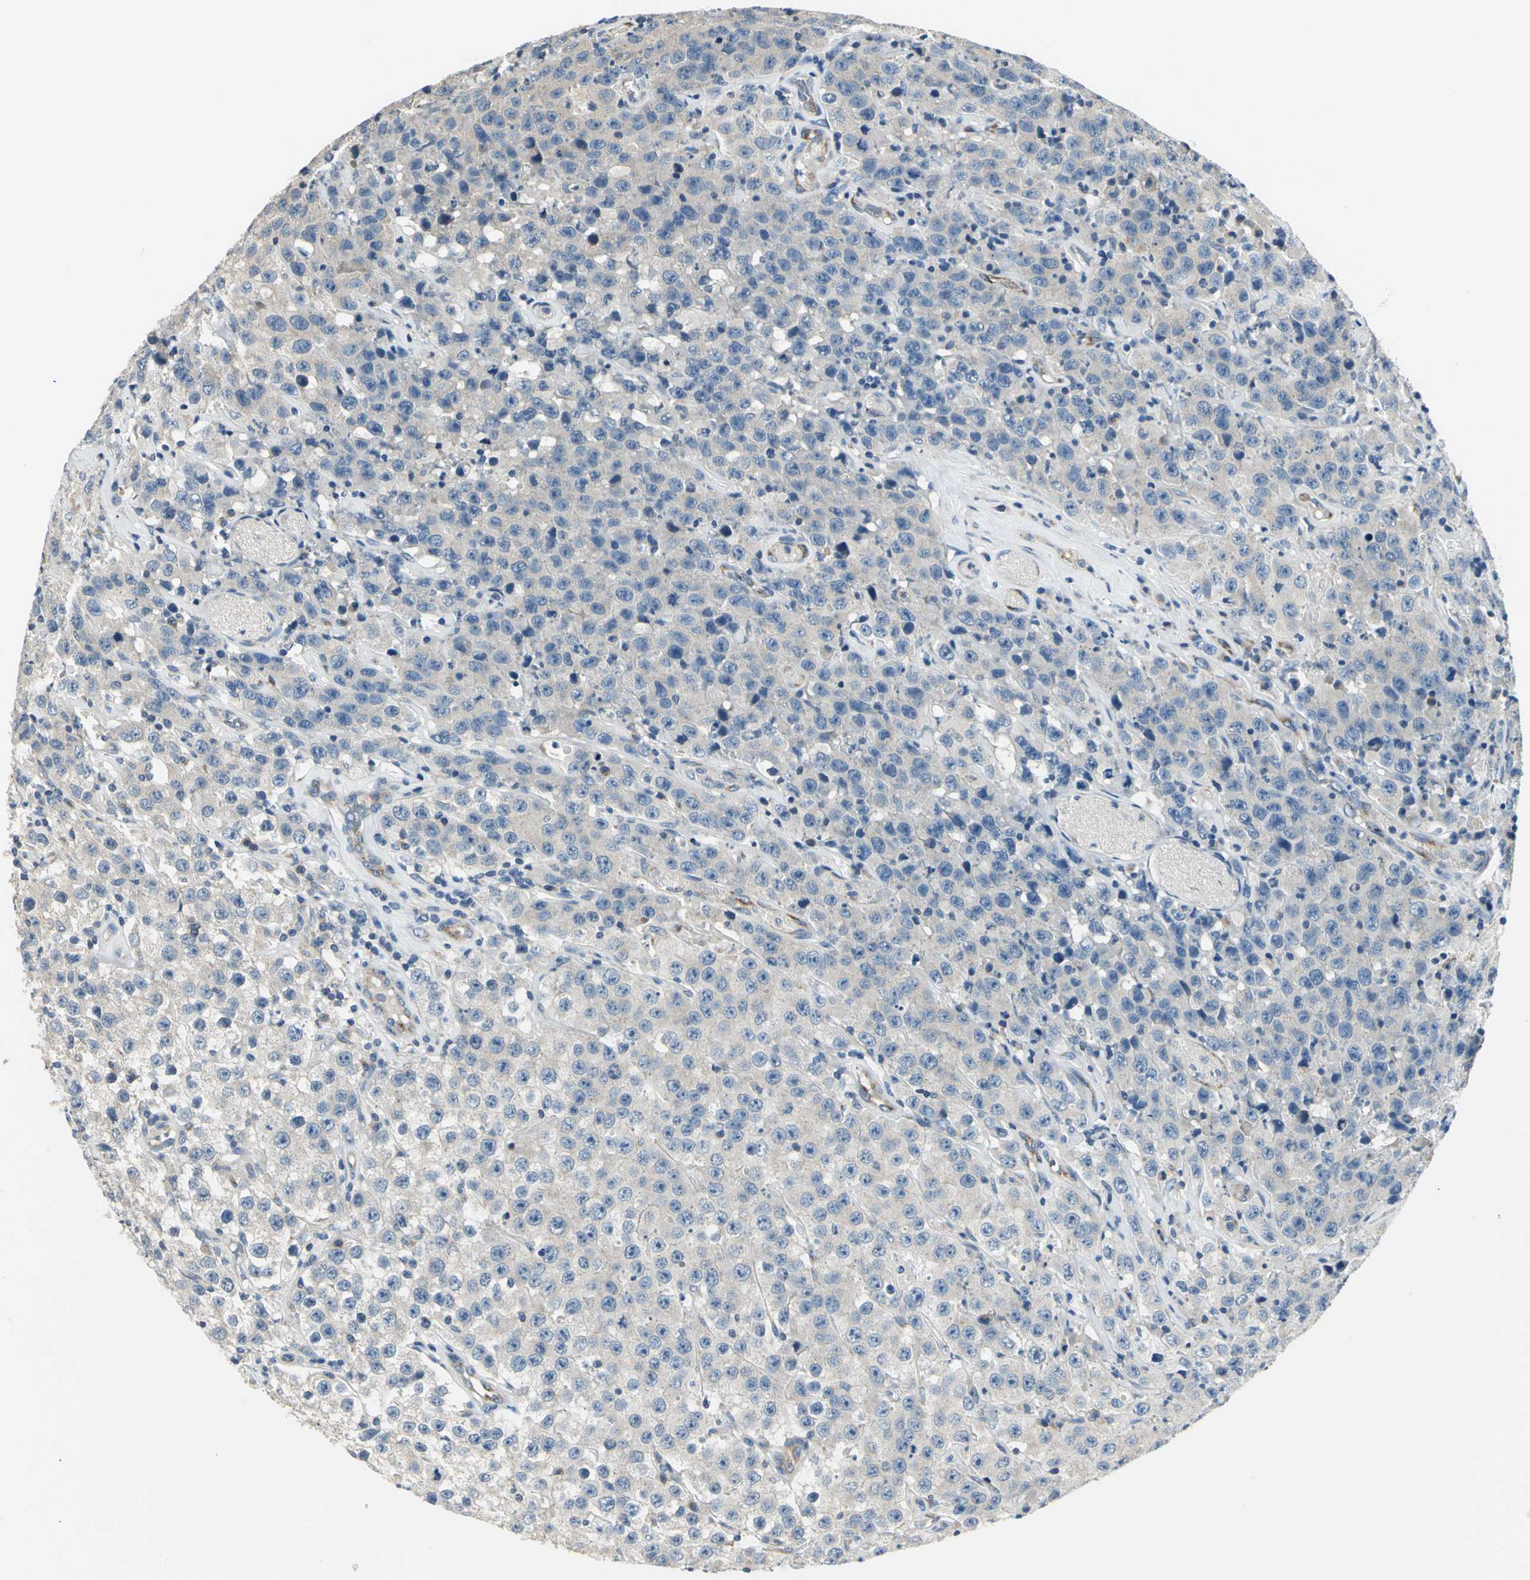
{"staining": {"intensity": "weak", "quantity": "<25%", "location": "cytoplasmic/membranous"}, "tissue": "testis cancer", "cell_type": "Tumor cells", "image_type": "cancer", "snomed": [{"axis": "morphology", "description": "Seminoma, NOS"}, {"axis": "topography", "description": "Testis"}], "caption": "Testis cancer (seminoma) was stained to show a protein in brown. There is no significant expression in tumor cells.", "gene": "B3GNT2", "patient": {"sex": "male", "age": 52}}